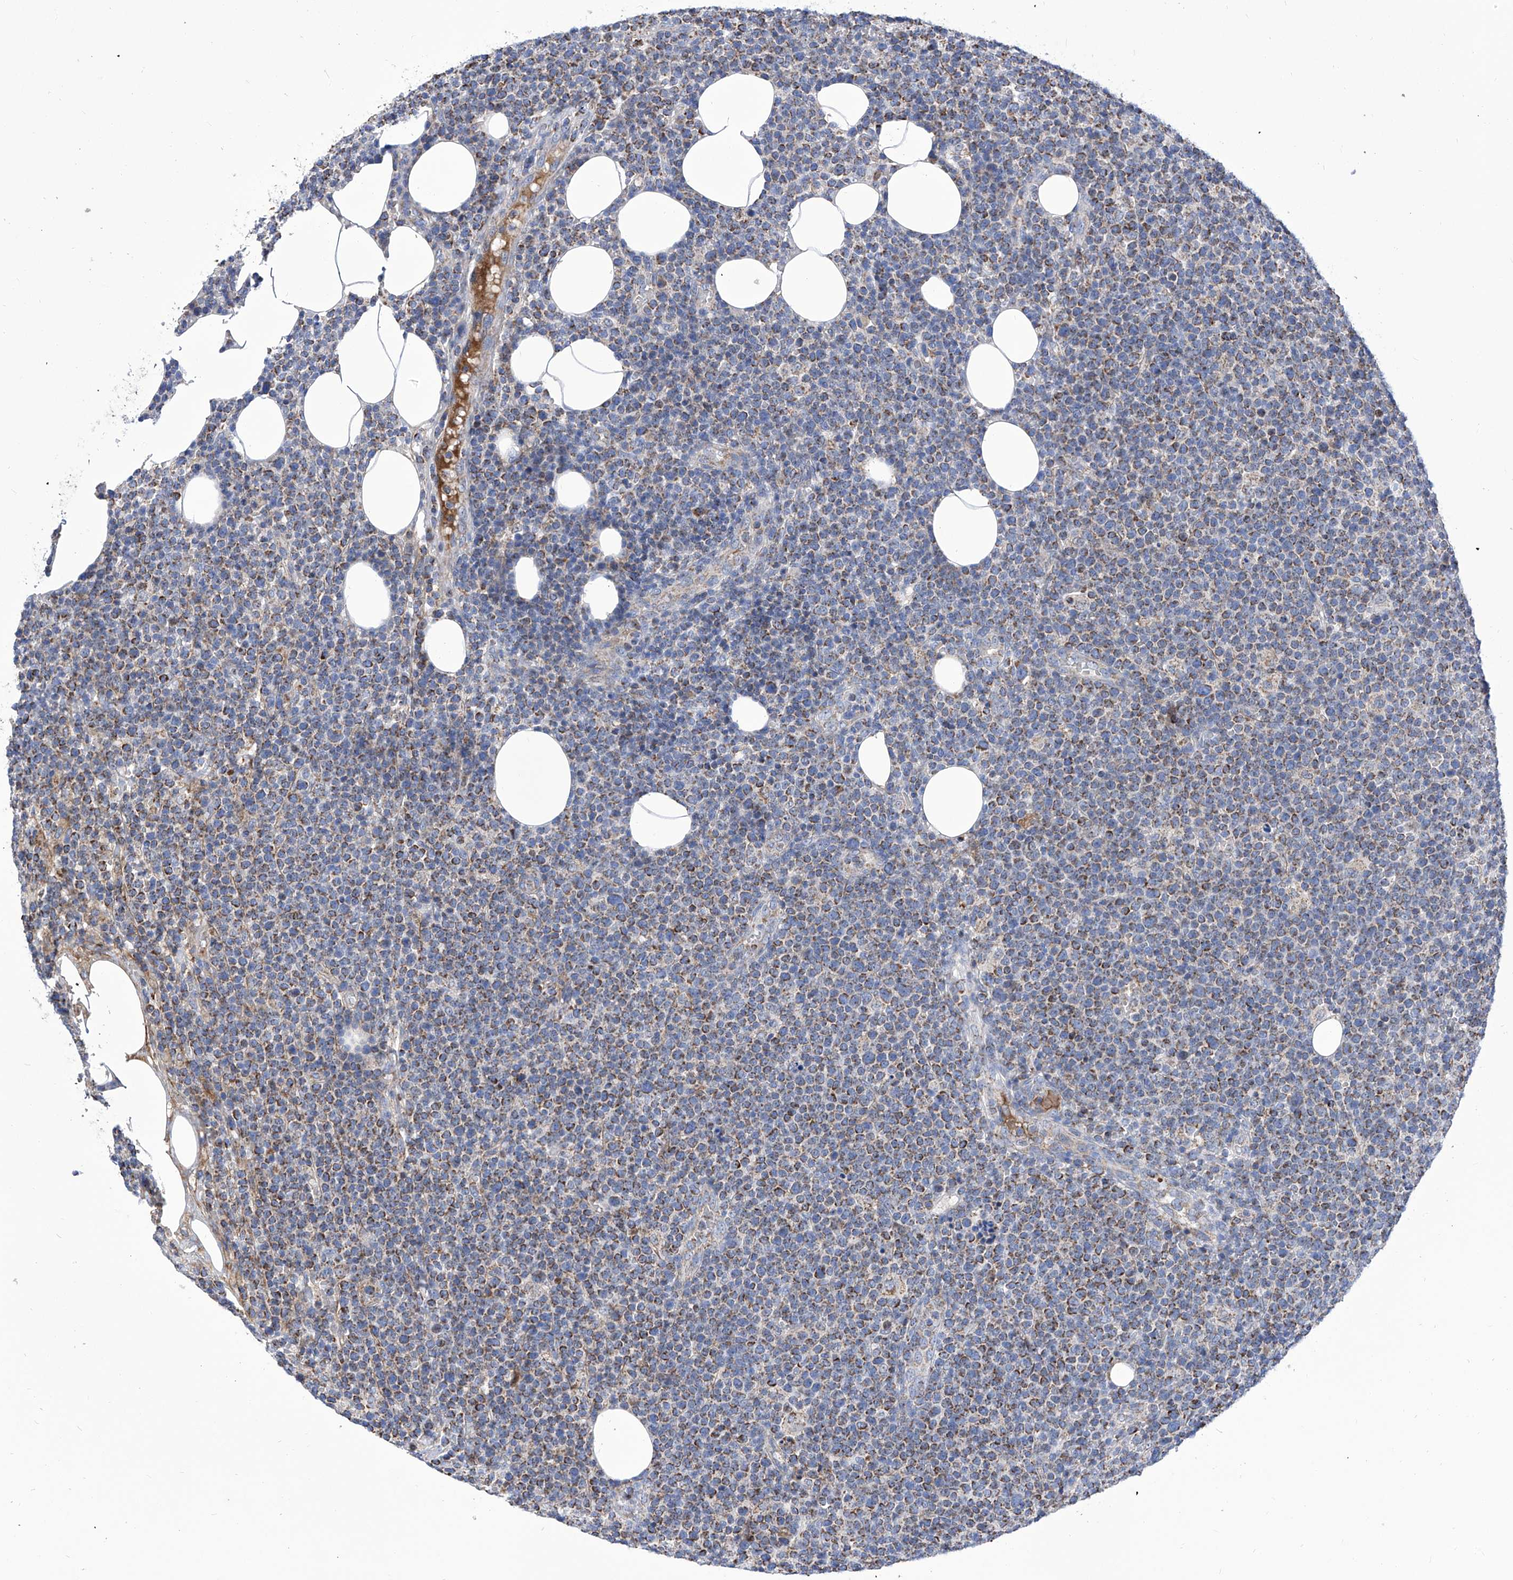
{"staining": {"intensity": "moderate", "quantity": "25%-75%", "location": "cytoplasmic/membranous"}, "tissue": "lymphoma", "cell_type": "Tumor cells", "image_type": "cancer", "snomed": [{"axis": "morphology", "description": "Malignant lymphoma, non-Hodgkin's type, High grade"}, {"axis": "topography", "description": "Lymph node"}], "caption": "About 25%-75% of tumor cells in lymphoma show moderate cytoplasmic/membranous protein positivity as visualized by brown immunohistochemical staining.", "gene": "SRBD1", "patient": {"sex": "male", "age": 61}}